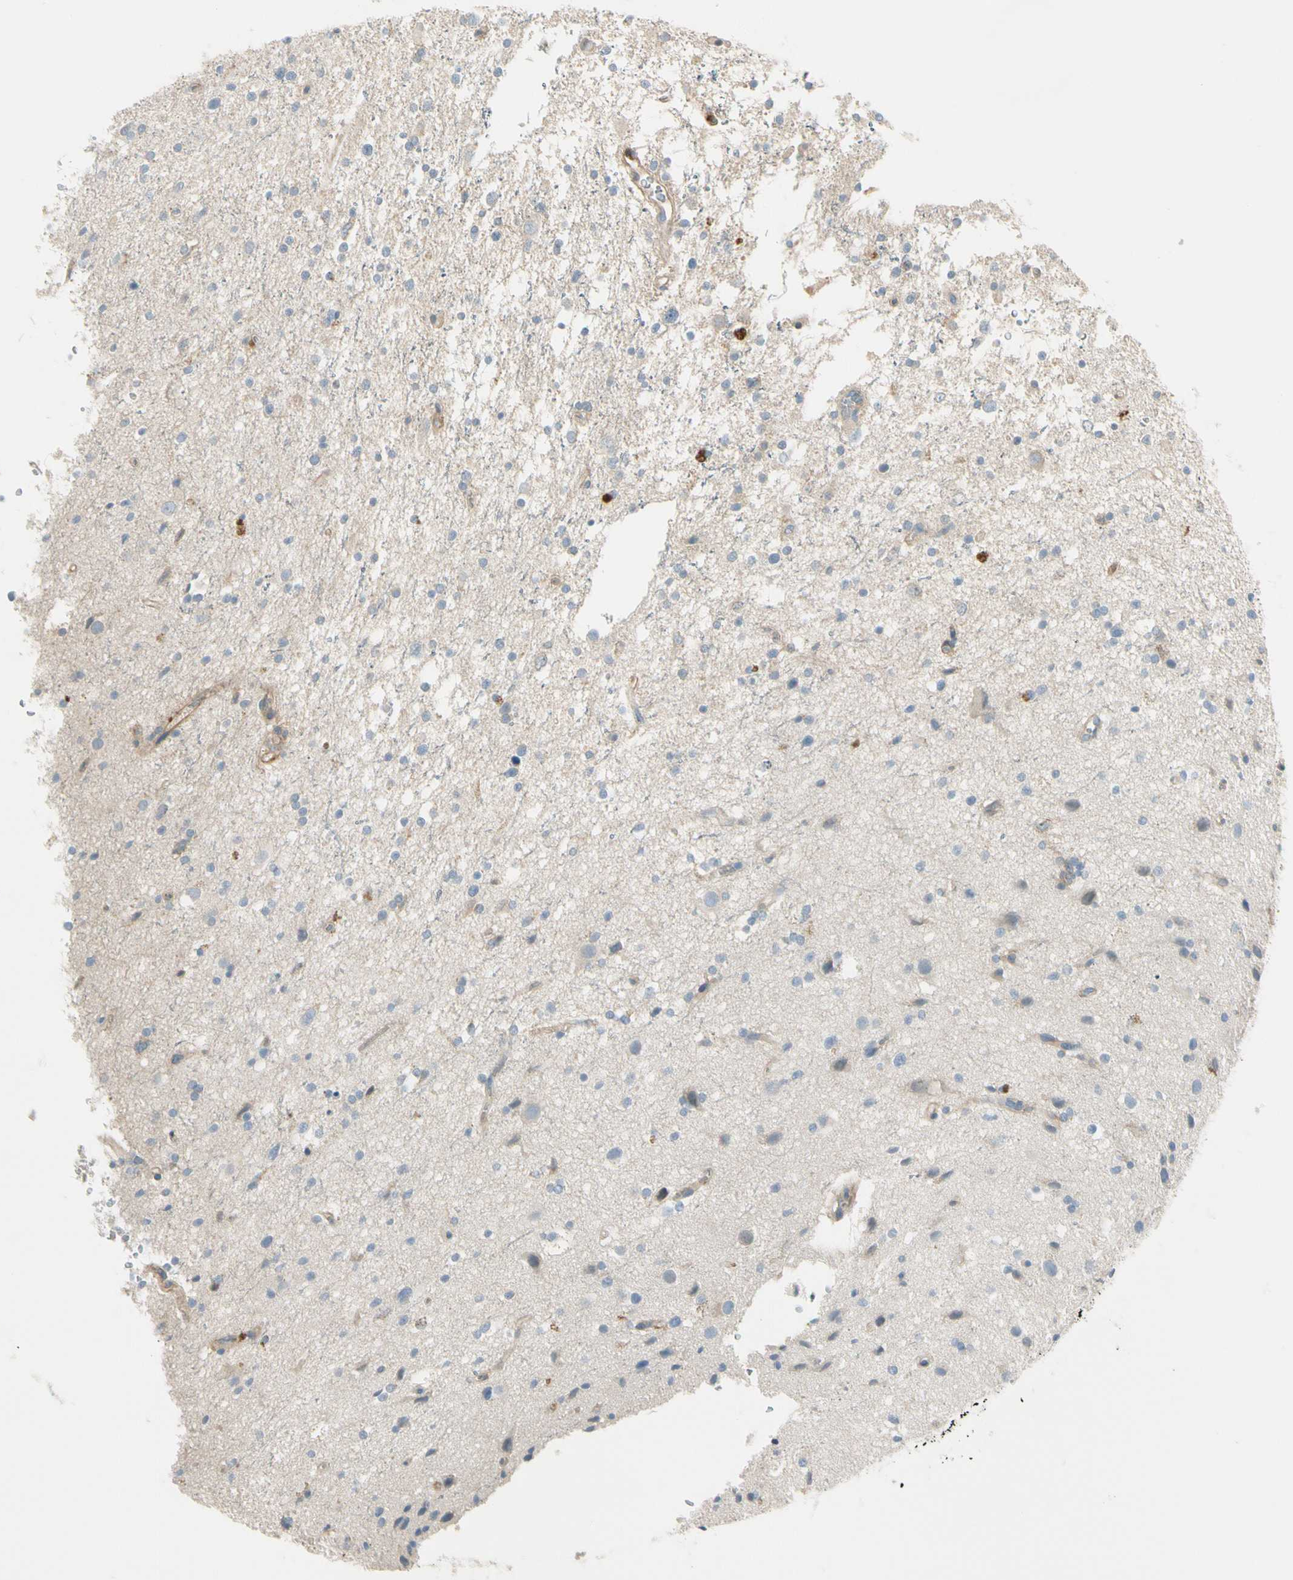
{"staining": {"intensity": "weak", "quantity": "<25%", "location": "cytoplasmic/membranous"}, "tissue": "glioma", "cell_type": "Tumor cells", "image_type": "cancer", "snomed": [{"axis": "morphology", "description": "Glioma, malignant, High grade"}, {"axis": "topography", "description": "Brain"}], "caption": "There is no significant staining in tumor cells of malignant glioma (high-grade).", "gene": "ITGA3", "patient": {"sex": "male", "age": 33}}